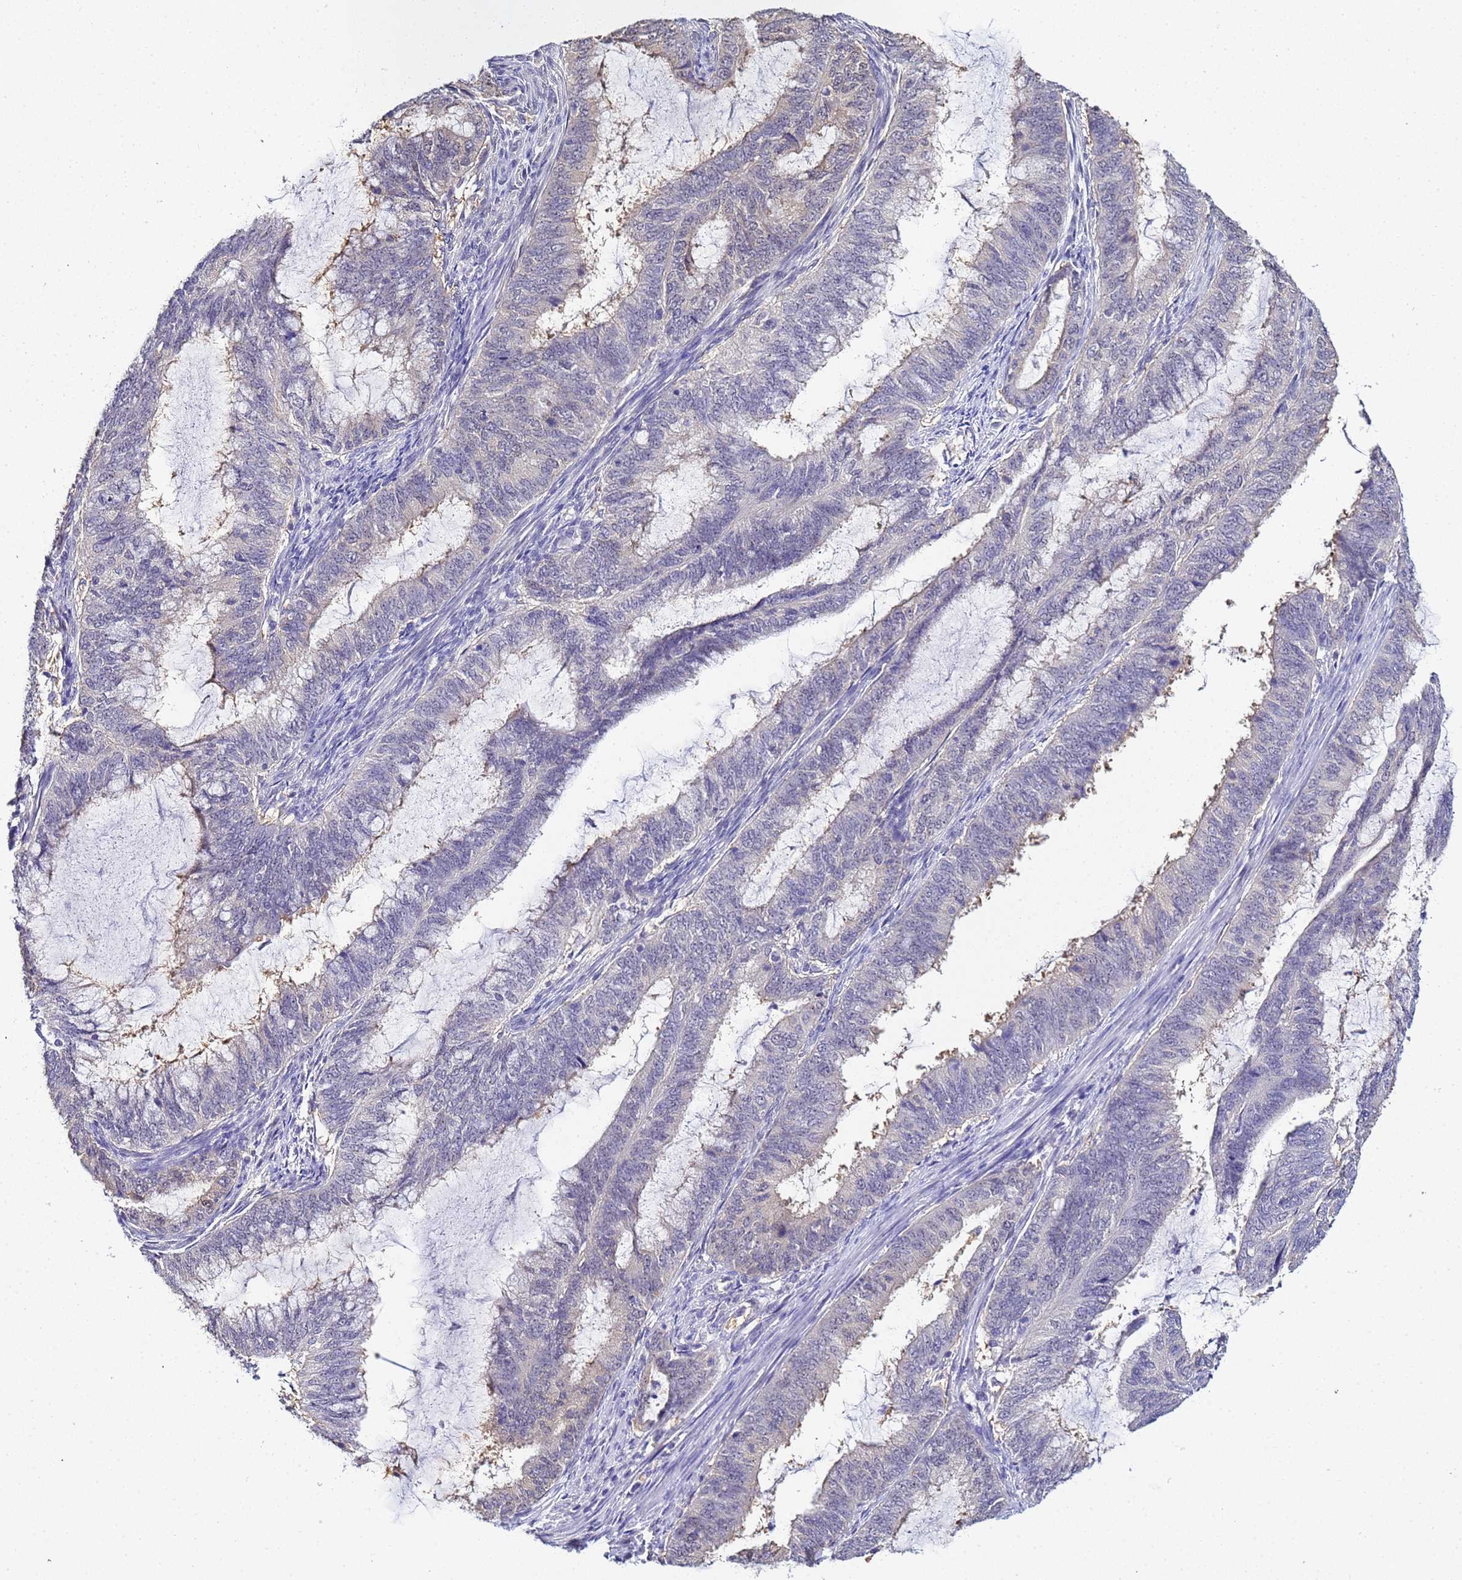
{"staining": {"intensity": "negative", "quantity": "none", "location": "none"}, "tissue": "endometrial cancer", "cell_type": "Tumor cells", "image_type": "cancer", "snomed": [{"axis": "morphology", "description": "Adenocarcinoma, NOS"}, {"axis": "topography", "description": "Endometrium"}], "caption": "Immunohistochemistry of endometrial cancer (adenocarcinoma) exhibits no staining in tumor cells.", "gene": "ACTL6B", "patient": {"sex": "female", "age": 51}}